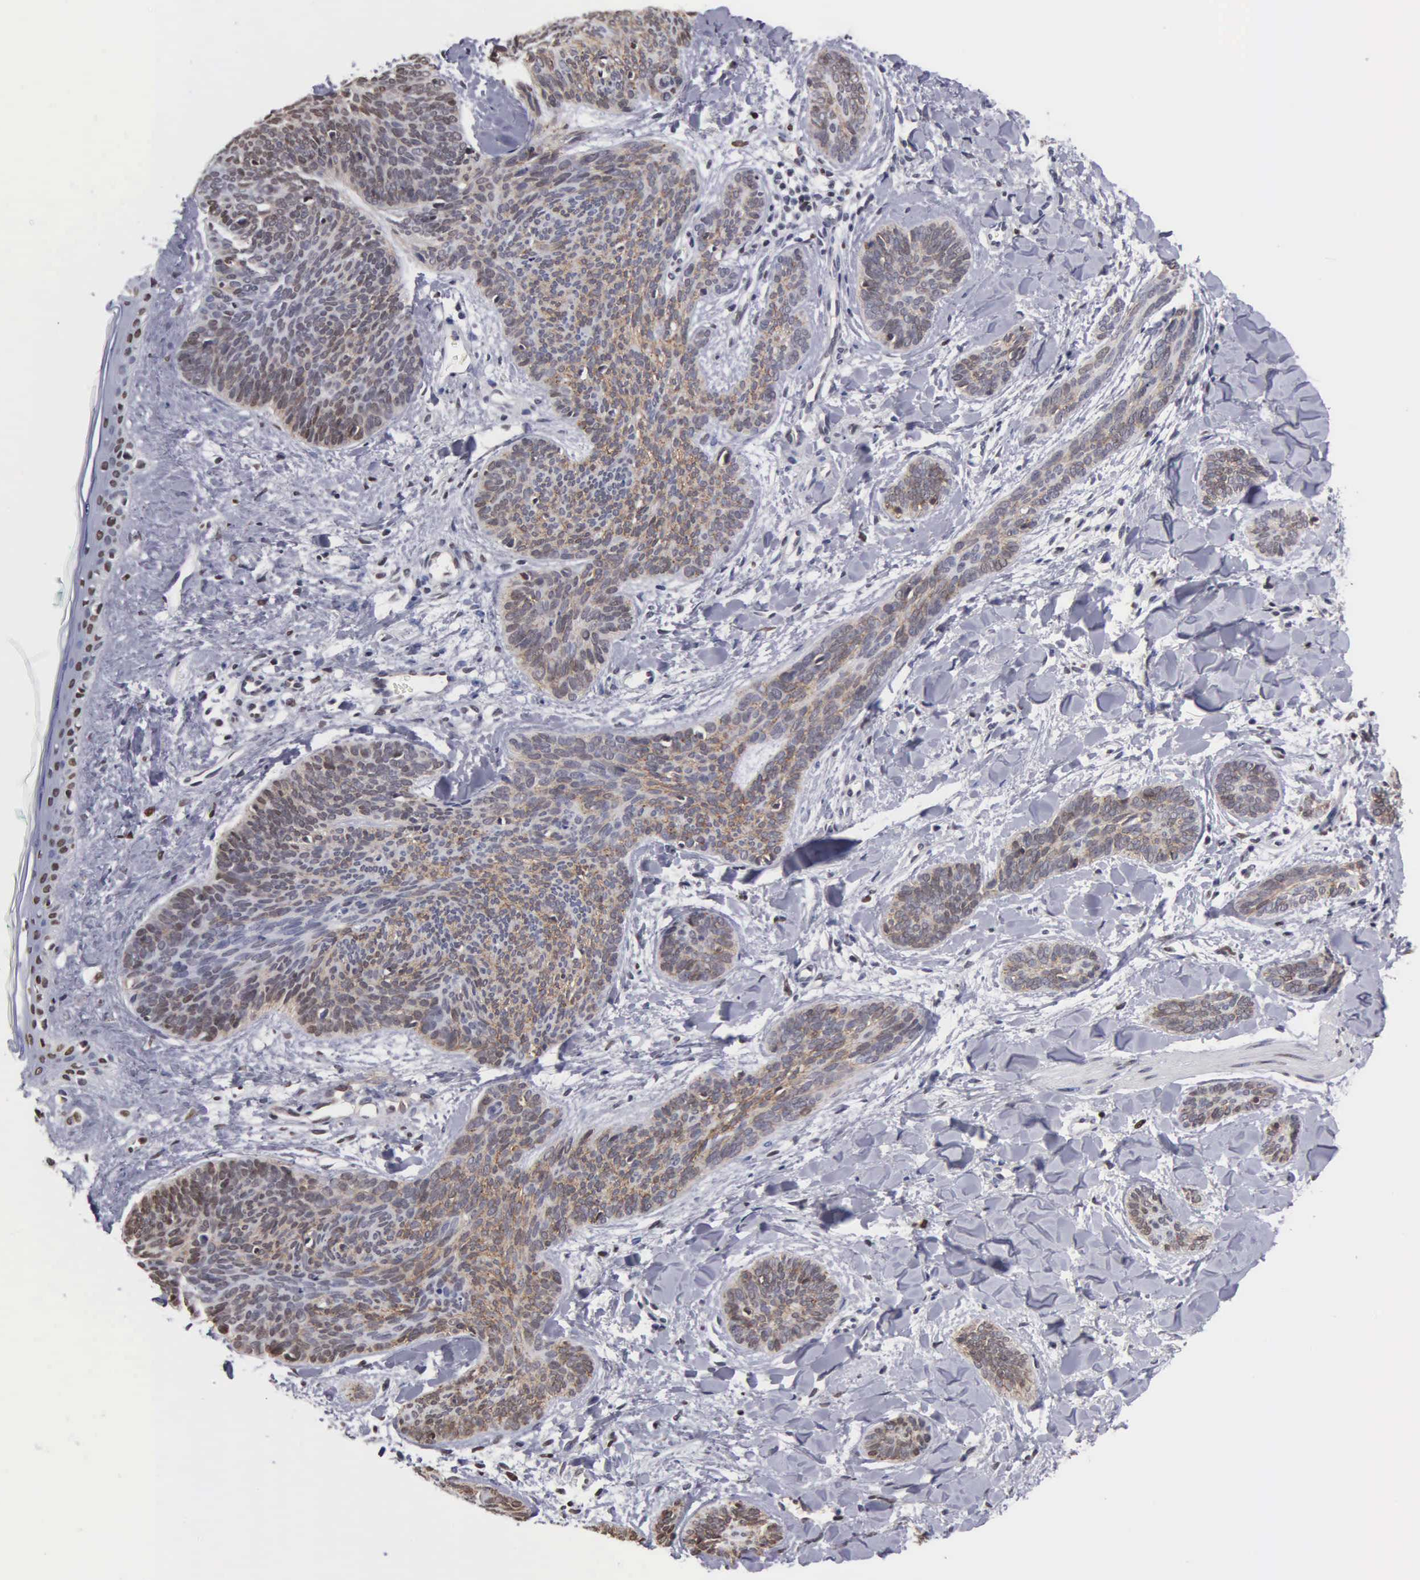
{"staining": {"intensity": "moderate", "quantity": ">75%", "location": "cytoplasmic/membranous,nuclear"}, "tissue": "skin cancer", "cell_type": "Tumor cells", "image_type": "cancer", "snomed": [{"axis": "morphology", "description": "Basal cell carcinoma"}, {"axis": "topography", "description": "Skin"}], "caption": "Brown immunohistochemical staining in human basal cell carcinoma (skin) shows moderate cytoplasmic/membranous and nuclear positivity in about >75% of tumor cells.", "gene": "CCNG1", "patient": {"sex": "female", "age": 81}}